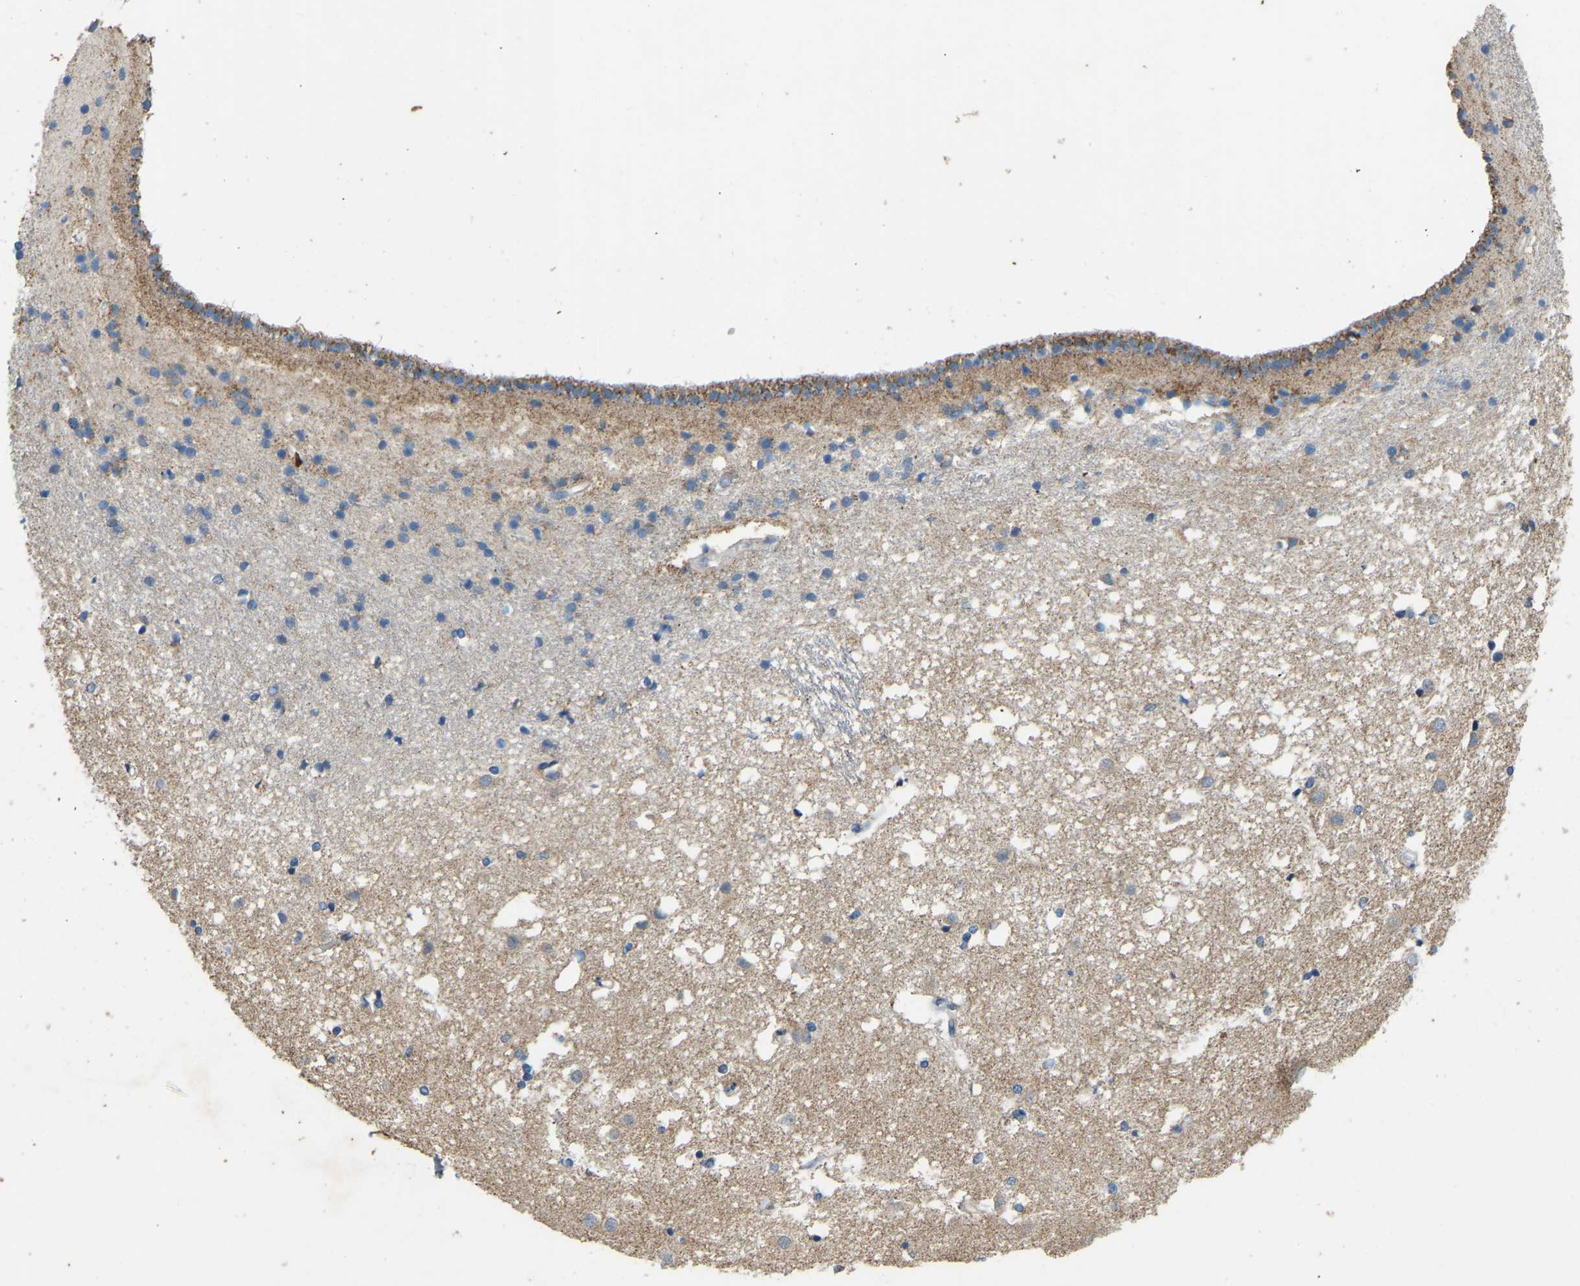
{"staining": {"intensity": "negative", "quantity": "none", "location": "none"}, "tissue": "caudate", "cell_type": "Glial cells", "image_type": "normal", "snomed": [{"axis": "morphology", "description": "Normal tissue, NOS"}, {"axis": "topography", "description": "Lateral ventricle wall"}], "caption": "This histopathology image is of normal caudate stained with IHC to label a protein in brown with the nuclei are counter-stained blue. There is no positivity in glial cells.", "gene": "ZNF200", "patient": {"sex": "male", "age": 45}}